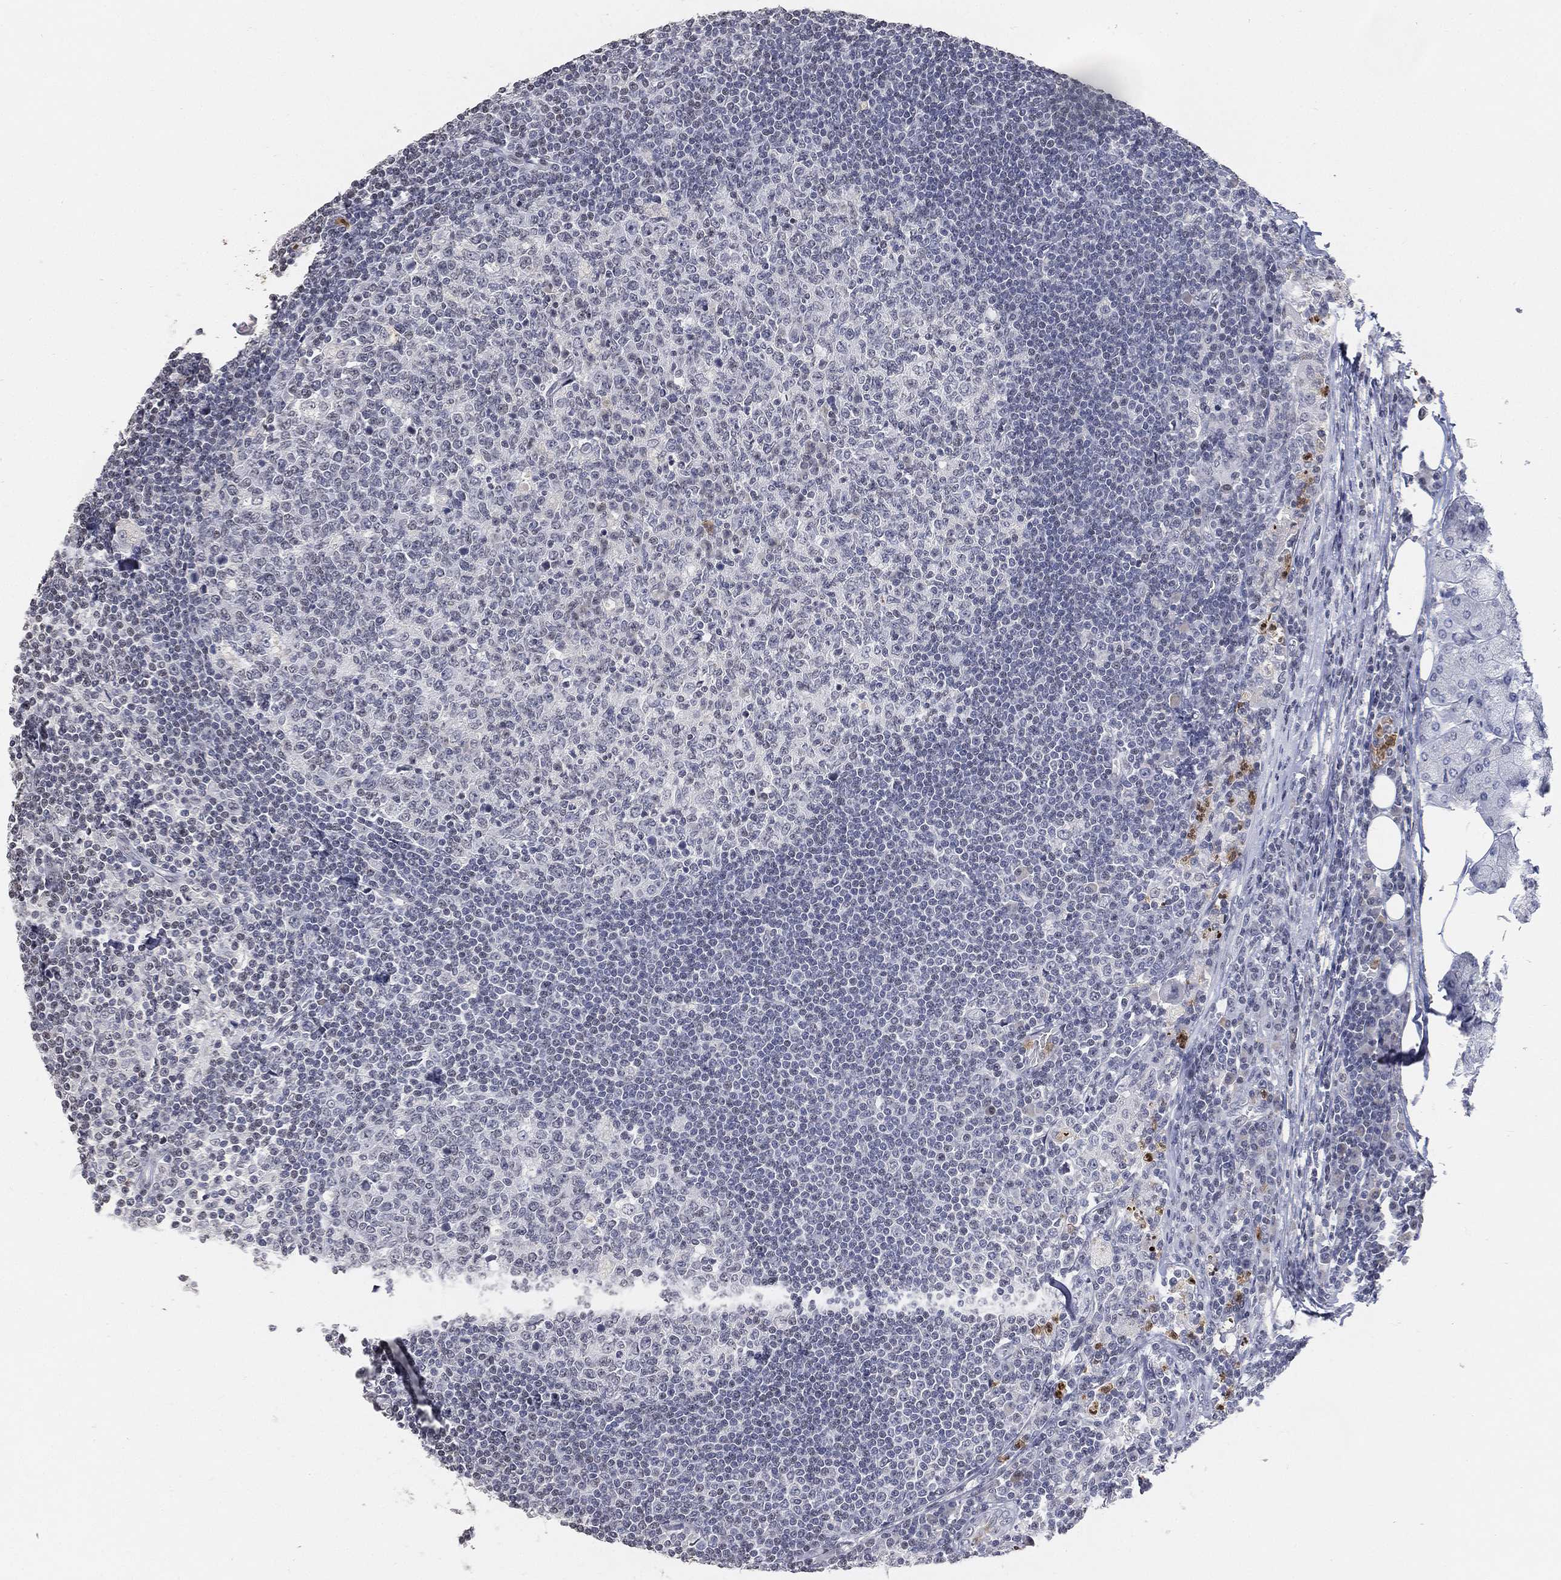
{"staining": {"intensity": "negative", "quantity": "none", "location": "none"}, "tissue": "lymph node", "cell_type": "Germinal center cells", "image_type": "normal", "snomed": [{"axis": "morphology", "description": "Normal tissue, NOS"}, {"axis": "topography", "description": "Lymph node"}, {"axis": "topography", "description": "Salivary gland"}], "caption": "The image reveals no staining of germinal center cells in benign lymph node. The staining is performed using DAB brown chromogen with nuclei counter-stained in using hematoxylin.", "gene": "ARG1", "patient": {"sex": "male", "age": 83}}